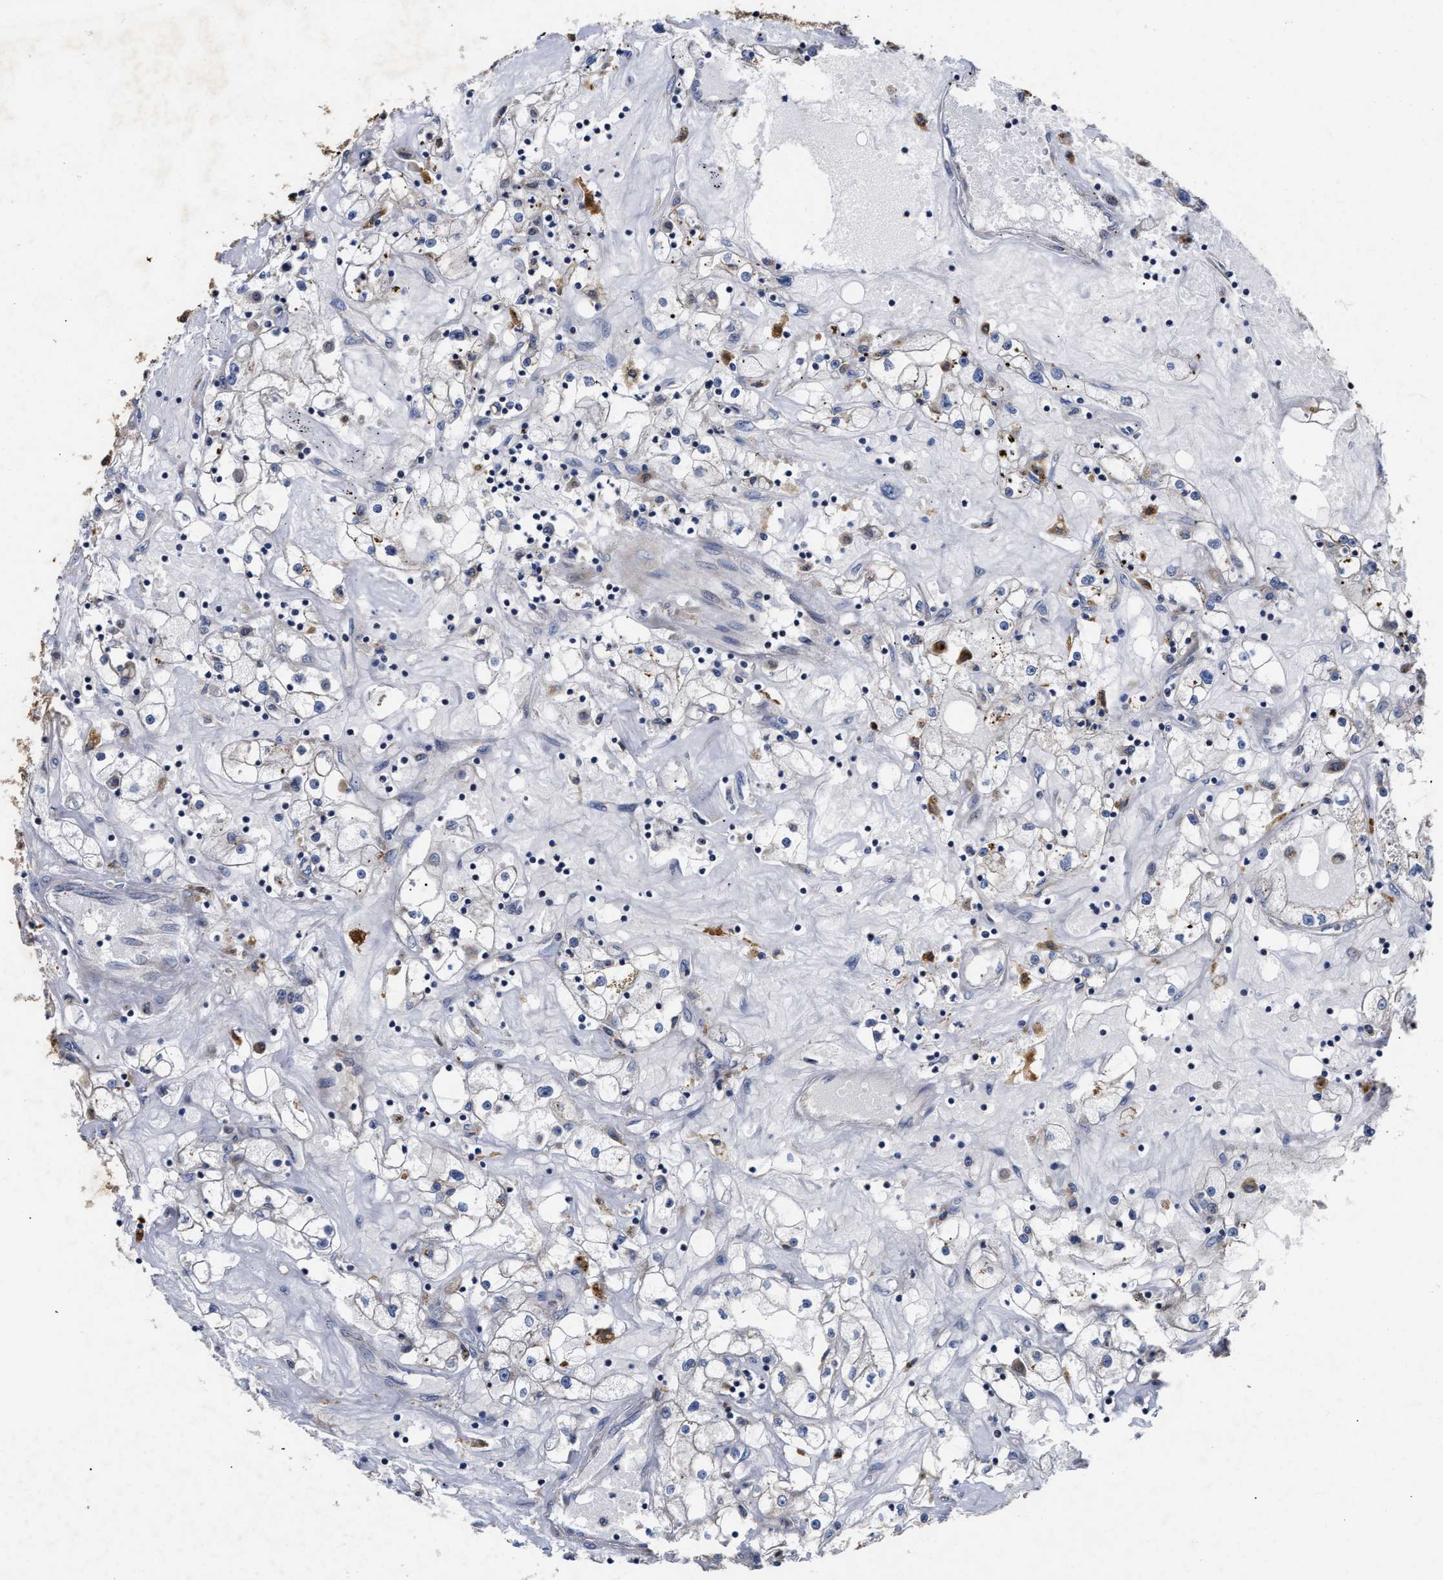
{"staining": {"intensity": "negative", "quantity": "none", "location": "none"}, "tissue": "renal cancer", "cell_type": "Tumor cells", "image_type": "cancer", "snomed": [{"axis": "morphology", "description": "Adenocarcinoma, NOS"}, {"axis": "topography", "description": "Kidney"}], "caption": "IHC micrograph of renal cancer stained for a protein (brown), which exhibits no staining in tumor cells.", "gene": "GOSR1", "patient": {"sex": "male", "age": 56}}